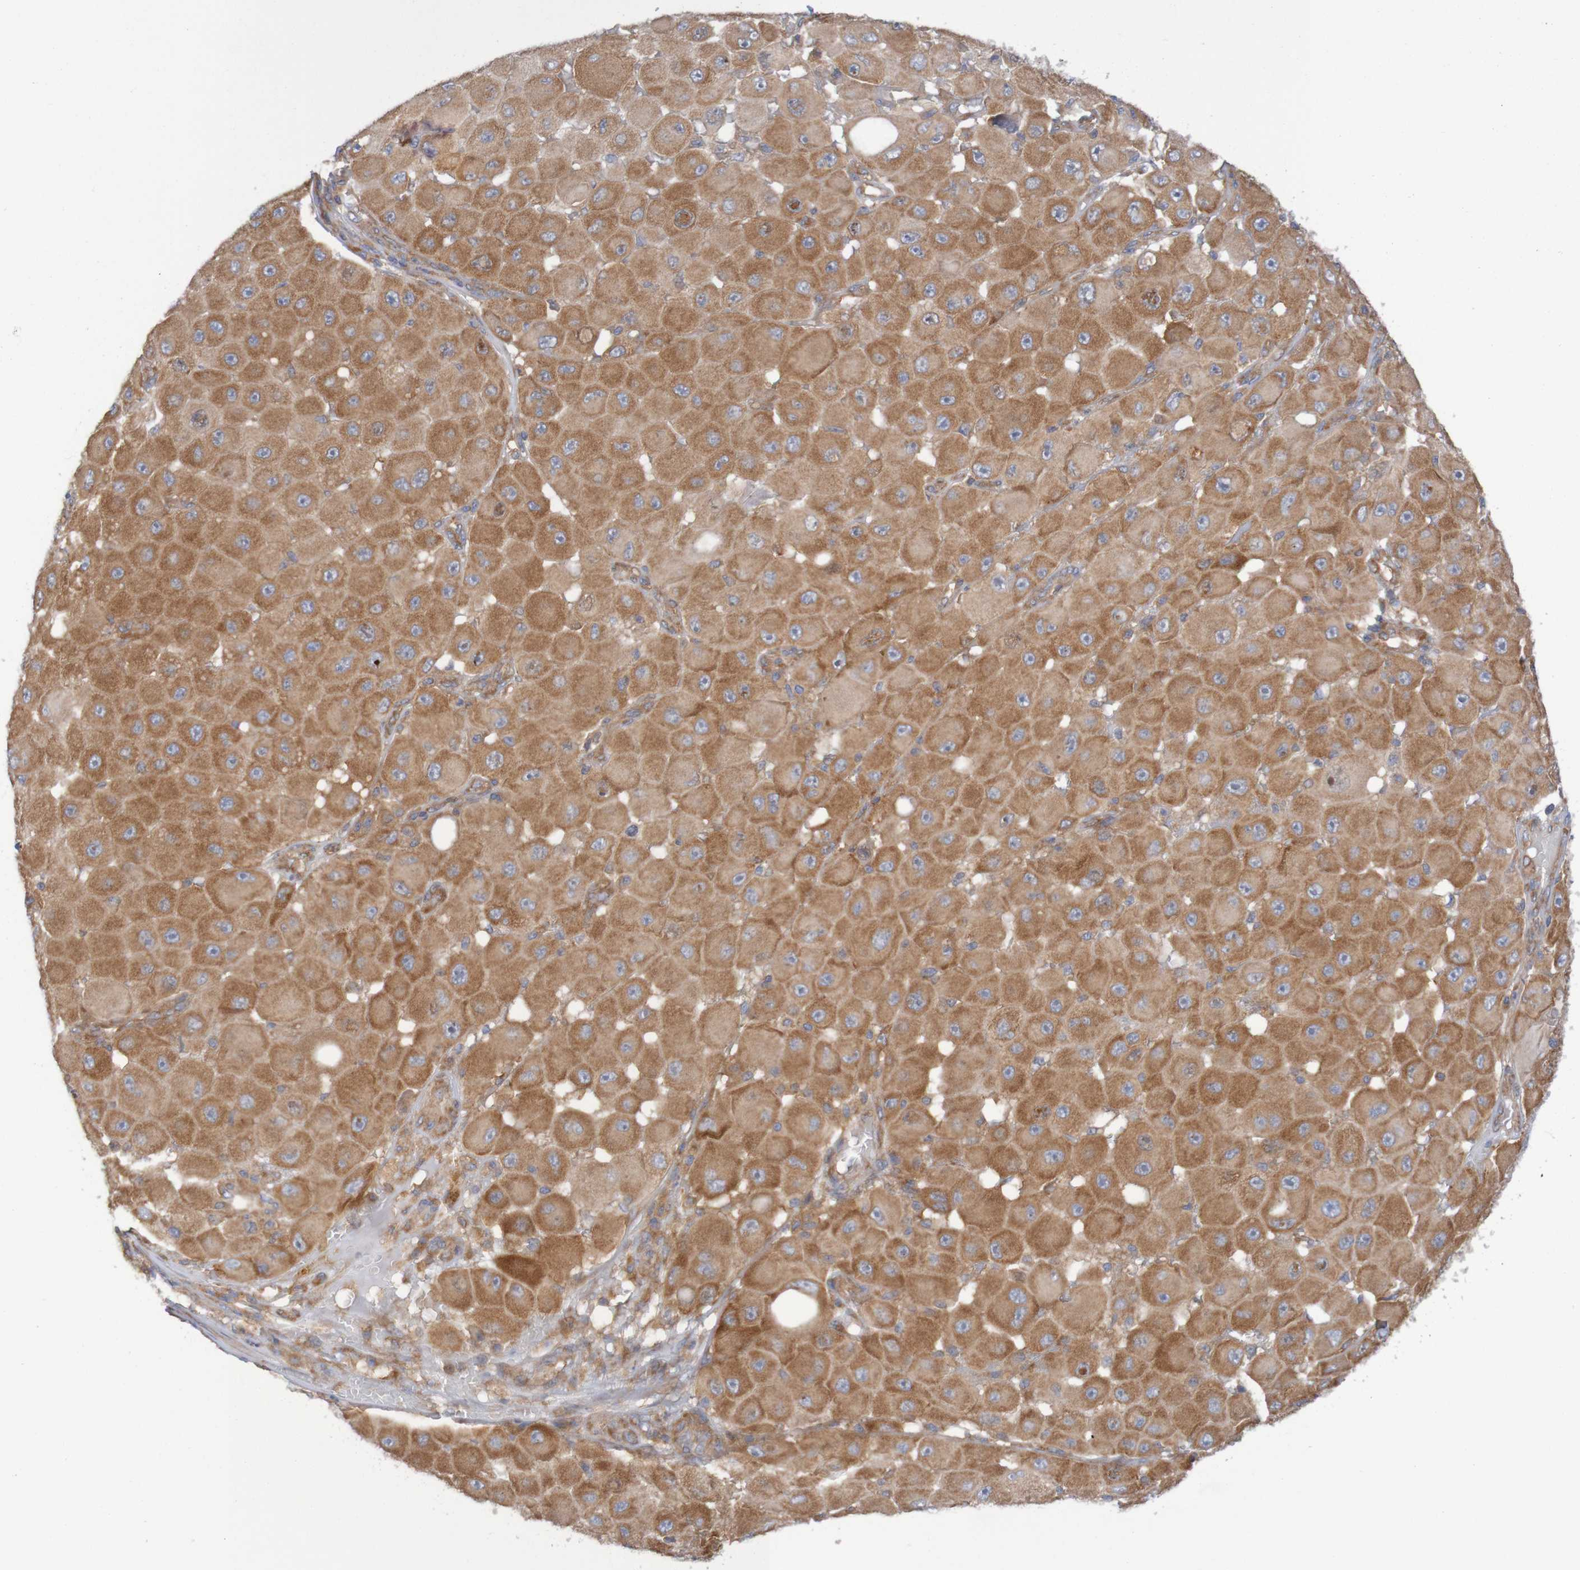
{"staining": {"intensity": "moderate", "quantity": ">75%", "location": "cytoplasmic/membranous"}, "tissue": "melanoma", "cell_type": "Tumor cells", "image_type": "cancer", "snomed": [{"axis": "morphology", "description": "Malignant melanoma, NOS"}, {"axis": "topography", "description": "Skin"}], "caption": "Tumor cells demonstrate medium levels of moderate cytoplasmic/membranous positivity in approximately >75% of cells in human malignant melanoma.", "gene": "LRRC47", "patient": {"sex": "female", "age": 81}}